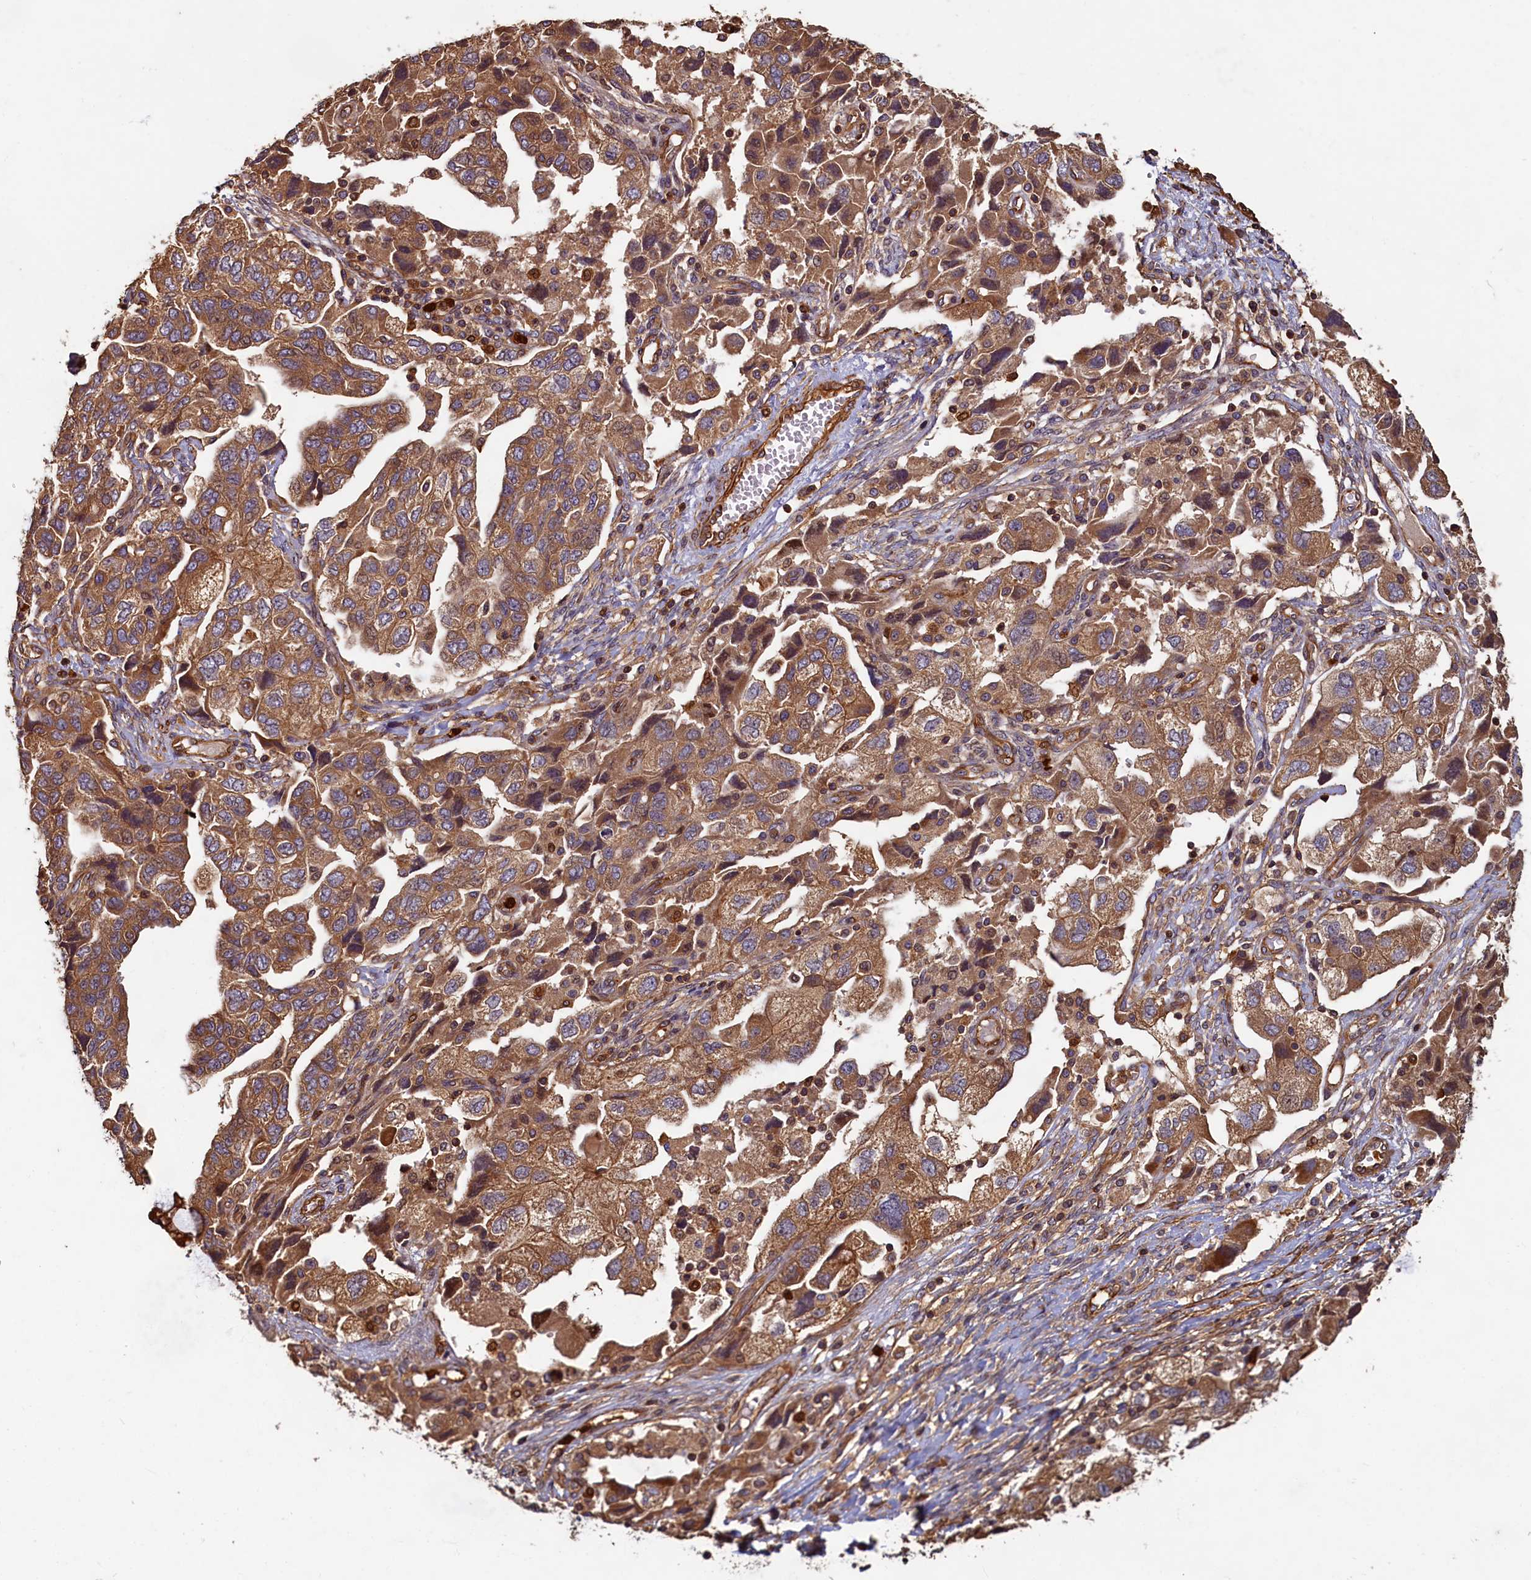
{"staining": {"intensity": "moderate", "quantity": ">75%", "location": "cytoplasmic/membranous"}, "tissue": "ovarian cancer", "cell_type": "Tumor cells", "image_type": "cancer", "snomed": [{"axis": "morphology", "description": "Carcinoma, NOS"}, {"axis": "morphology", "description": "Cystadenocarcinoma, serous, NOS"}, {"axis": "topography", "description": "Ovary"}], "caption": "This micrograph demonstrates immunohistochemistry staining of human ovarian cancer, with medium moderate cytoplasmic/membranous staining in about >75% of tumor cells.", "gene": "CCDC102B", "patient": {"sex": "female", "age": 69}}